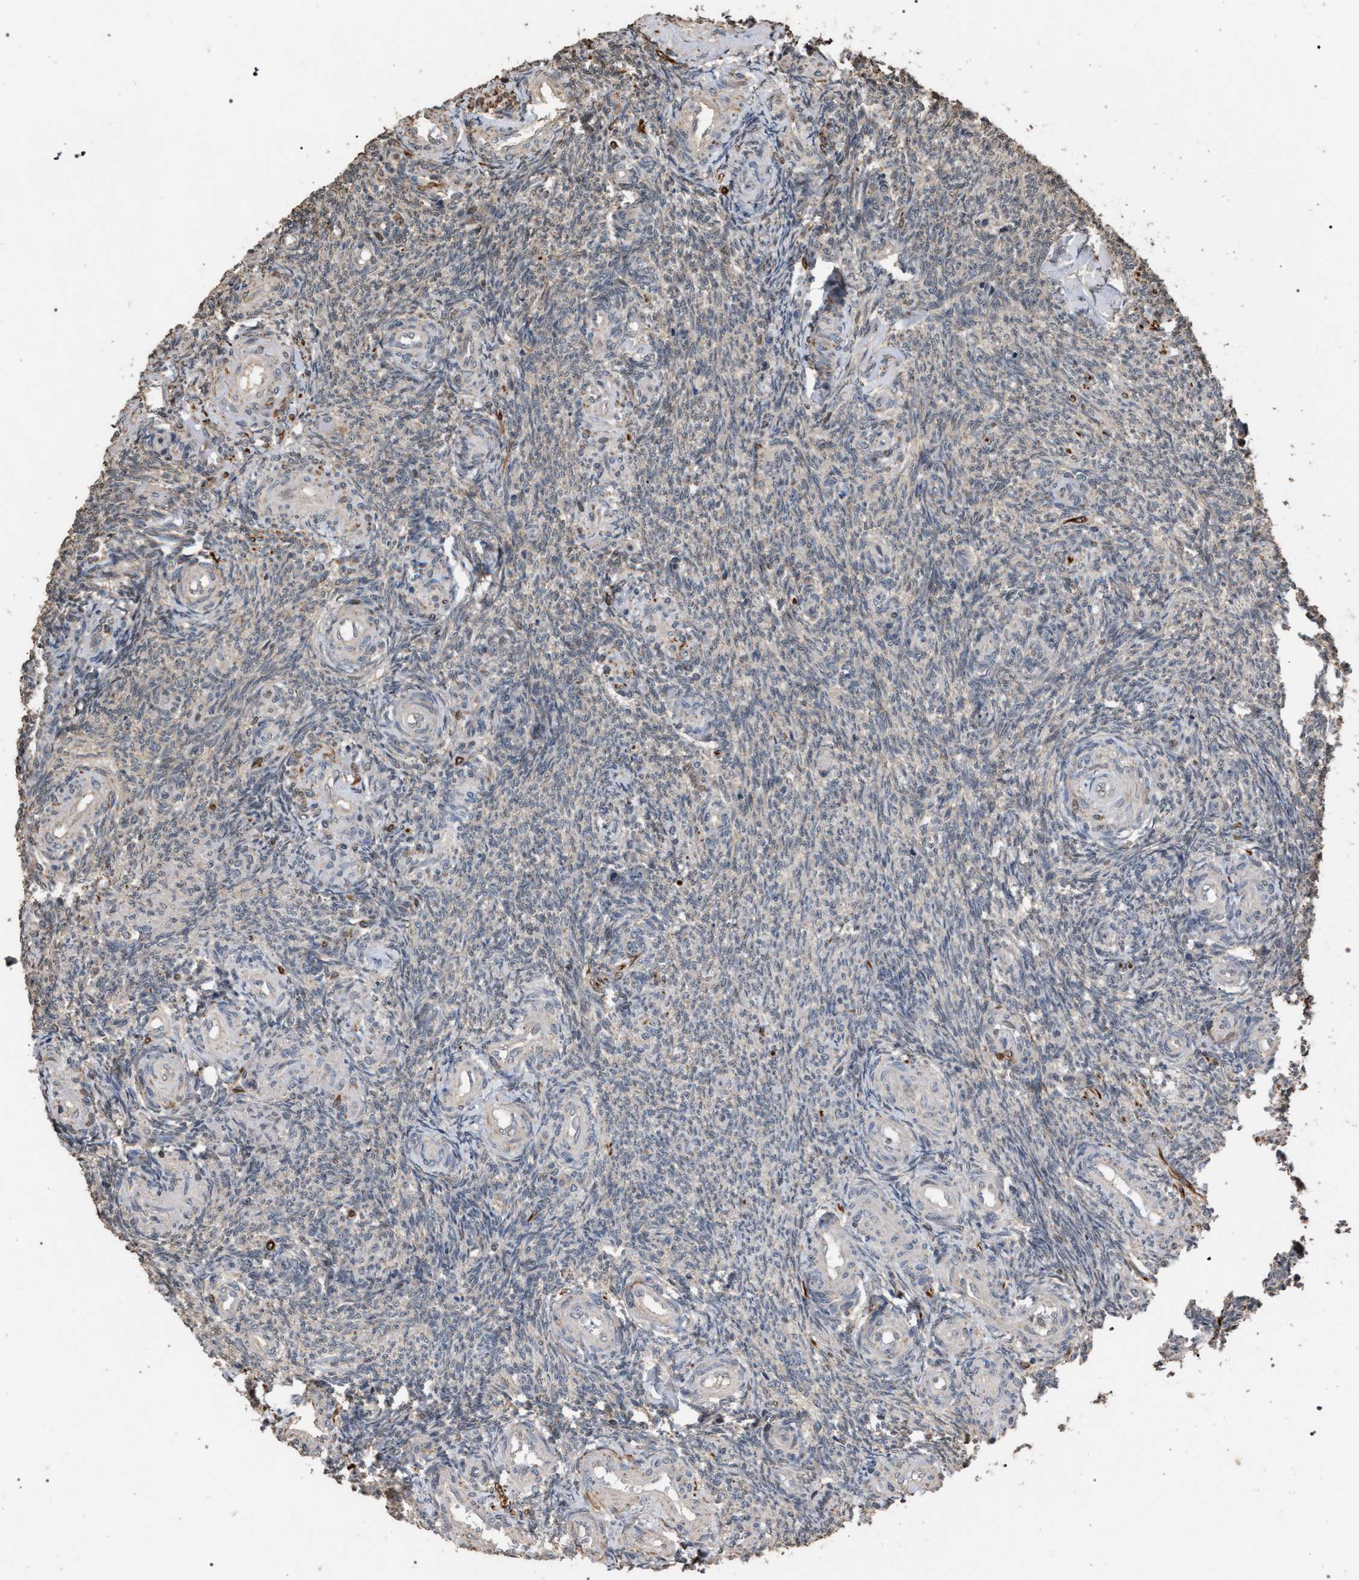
{"staining": {"intensity": "negative", "quantity": "none", "location": "none"}, "tissue": "ovary", "cell_type": "Ovarian stroma cells", "image_type": "normal", "snomed": [{"axis": "morphology", "description": "Normal tissue, NOS"}, {"axis": "topography", "description": "Ovary"}], "caption": "High power microscopy micrograph of an immunohistochemistry (IHC) image of unremarkable ovary, revealing no significant staining in ovarian stroma cells.", "gene": "NAA35", "patient": {"sex": "female", "age": 41}}